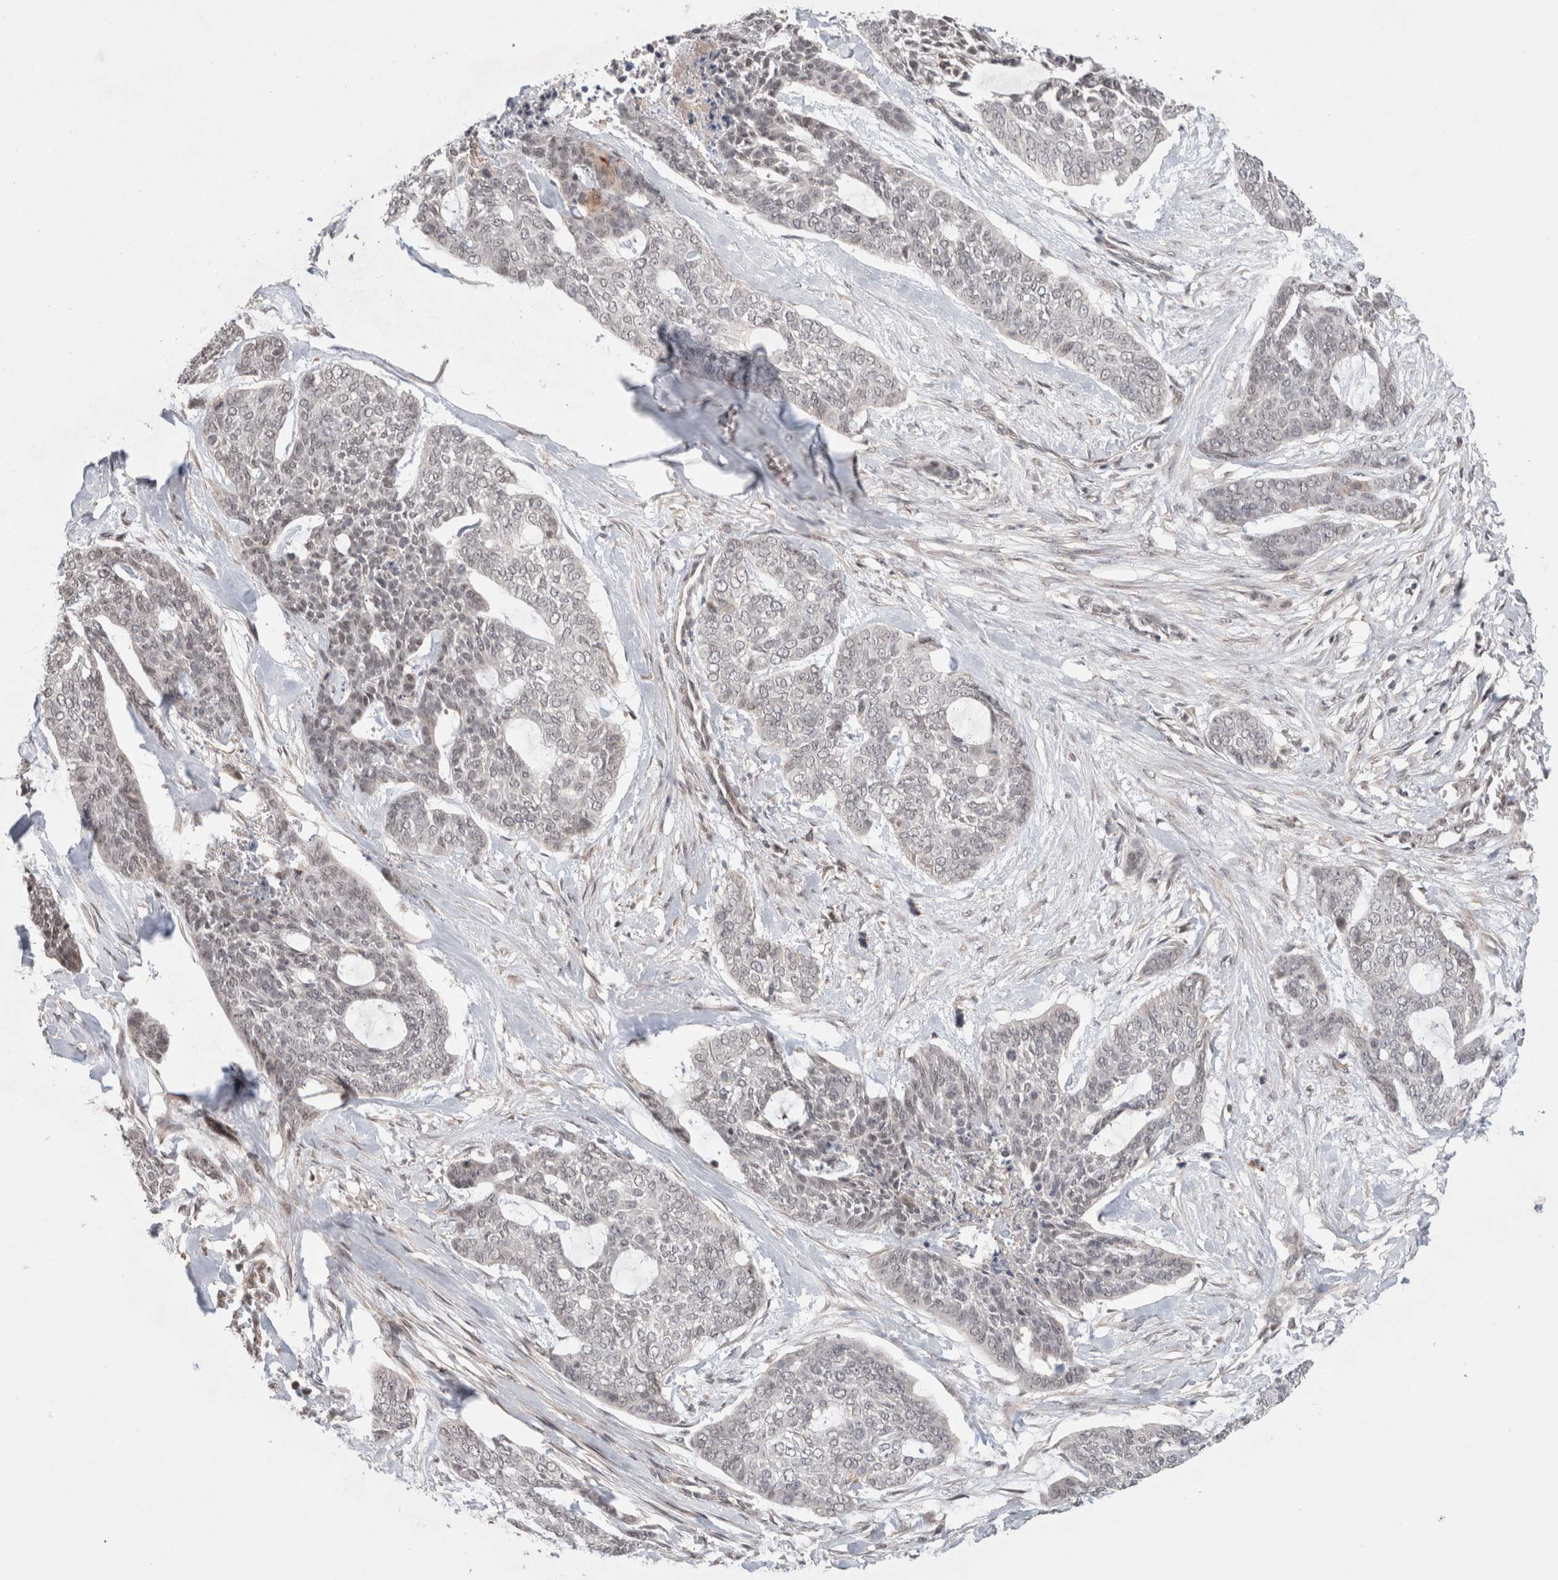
{"staining": {"intensity": "negative", "quantity": "none", "location": "none"}, "tissue": "skin cancer", "cell_type": "Tumor cells", "image_type": "cancer", "snomed": [{"axis": "morphology", "description": "Basal cell carcinoma"}, {"axis": "topography", "description": "Skin"}], "caption": "DAB (3,3'-diaminobenzidine) immunohistochemical staining of human skin cancer reveals no significant staining in tumor cells.", "gene": "SYDE2", "patient": {"sex": "female", "age": 64}}